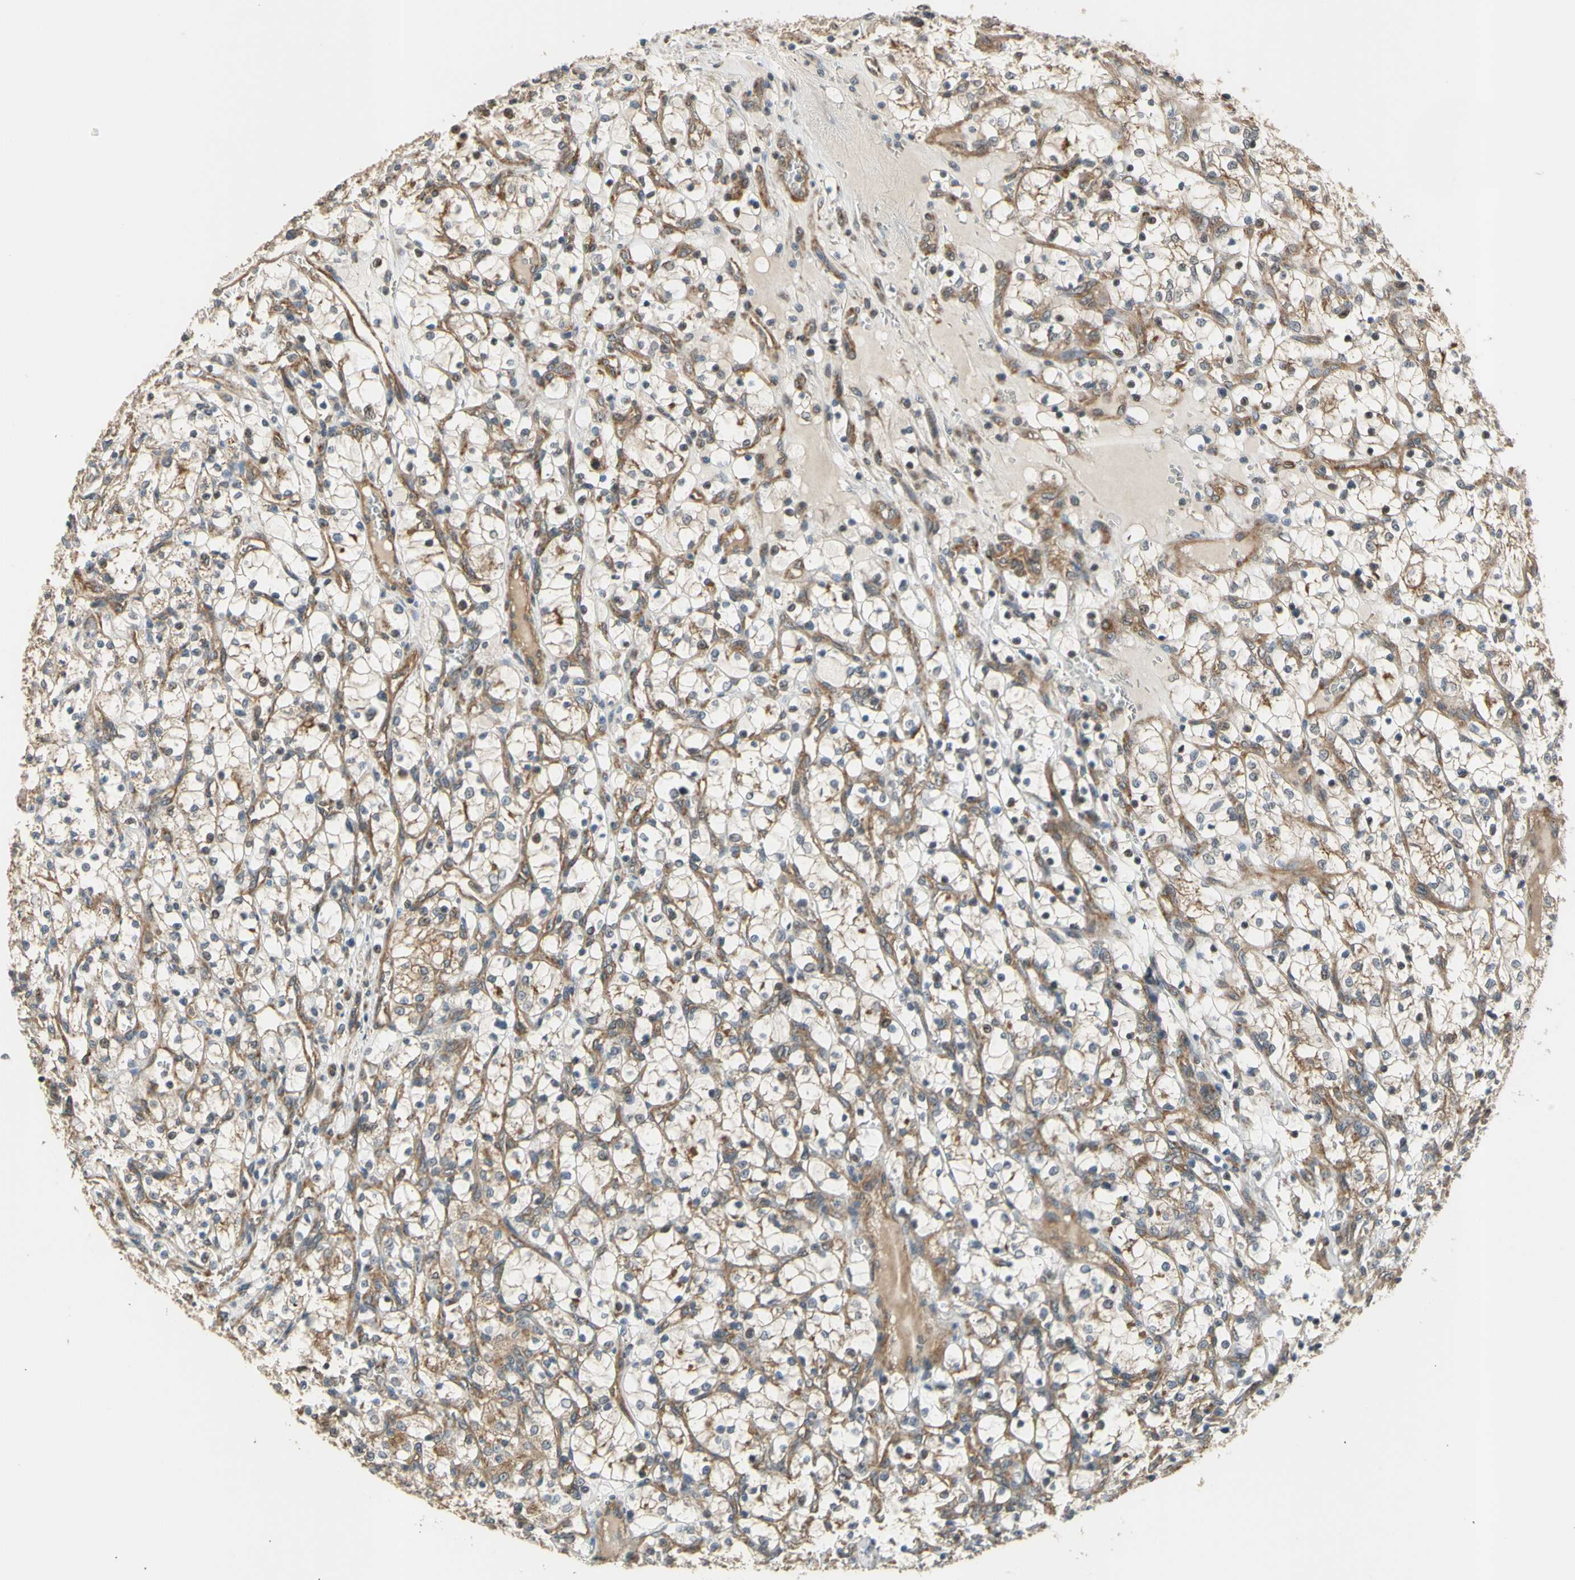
{"staining": {"intensity": "negative", "quantity": "none", "location": "none"}, "tissue": "renal cancer", "cell_type": "Tumor cells", "image_type": "cancer", "snomed": [{"axis": "morphology", "description": "Adenocarcinoma, NOS"}, {"axis": "topography", "description": "Kidney"}], "caption": "Renal adenocarcinoma was stained to show a protein in brown. There is no significant positivity in tumor cells. (IHC, brightfield microscopy, high magnification).", "gene": "EFNB2", "patient": {"sex": "female", "age": 69}}